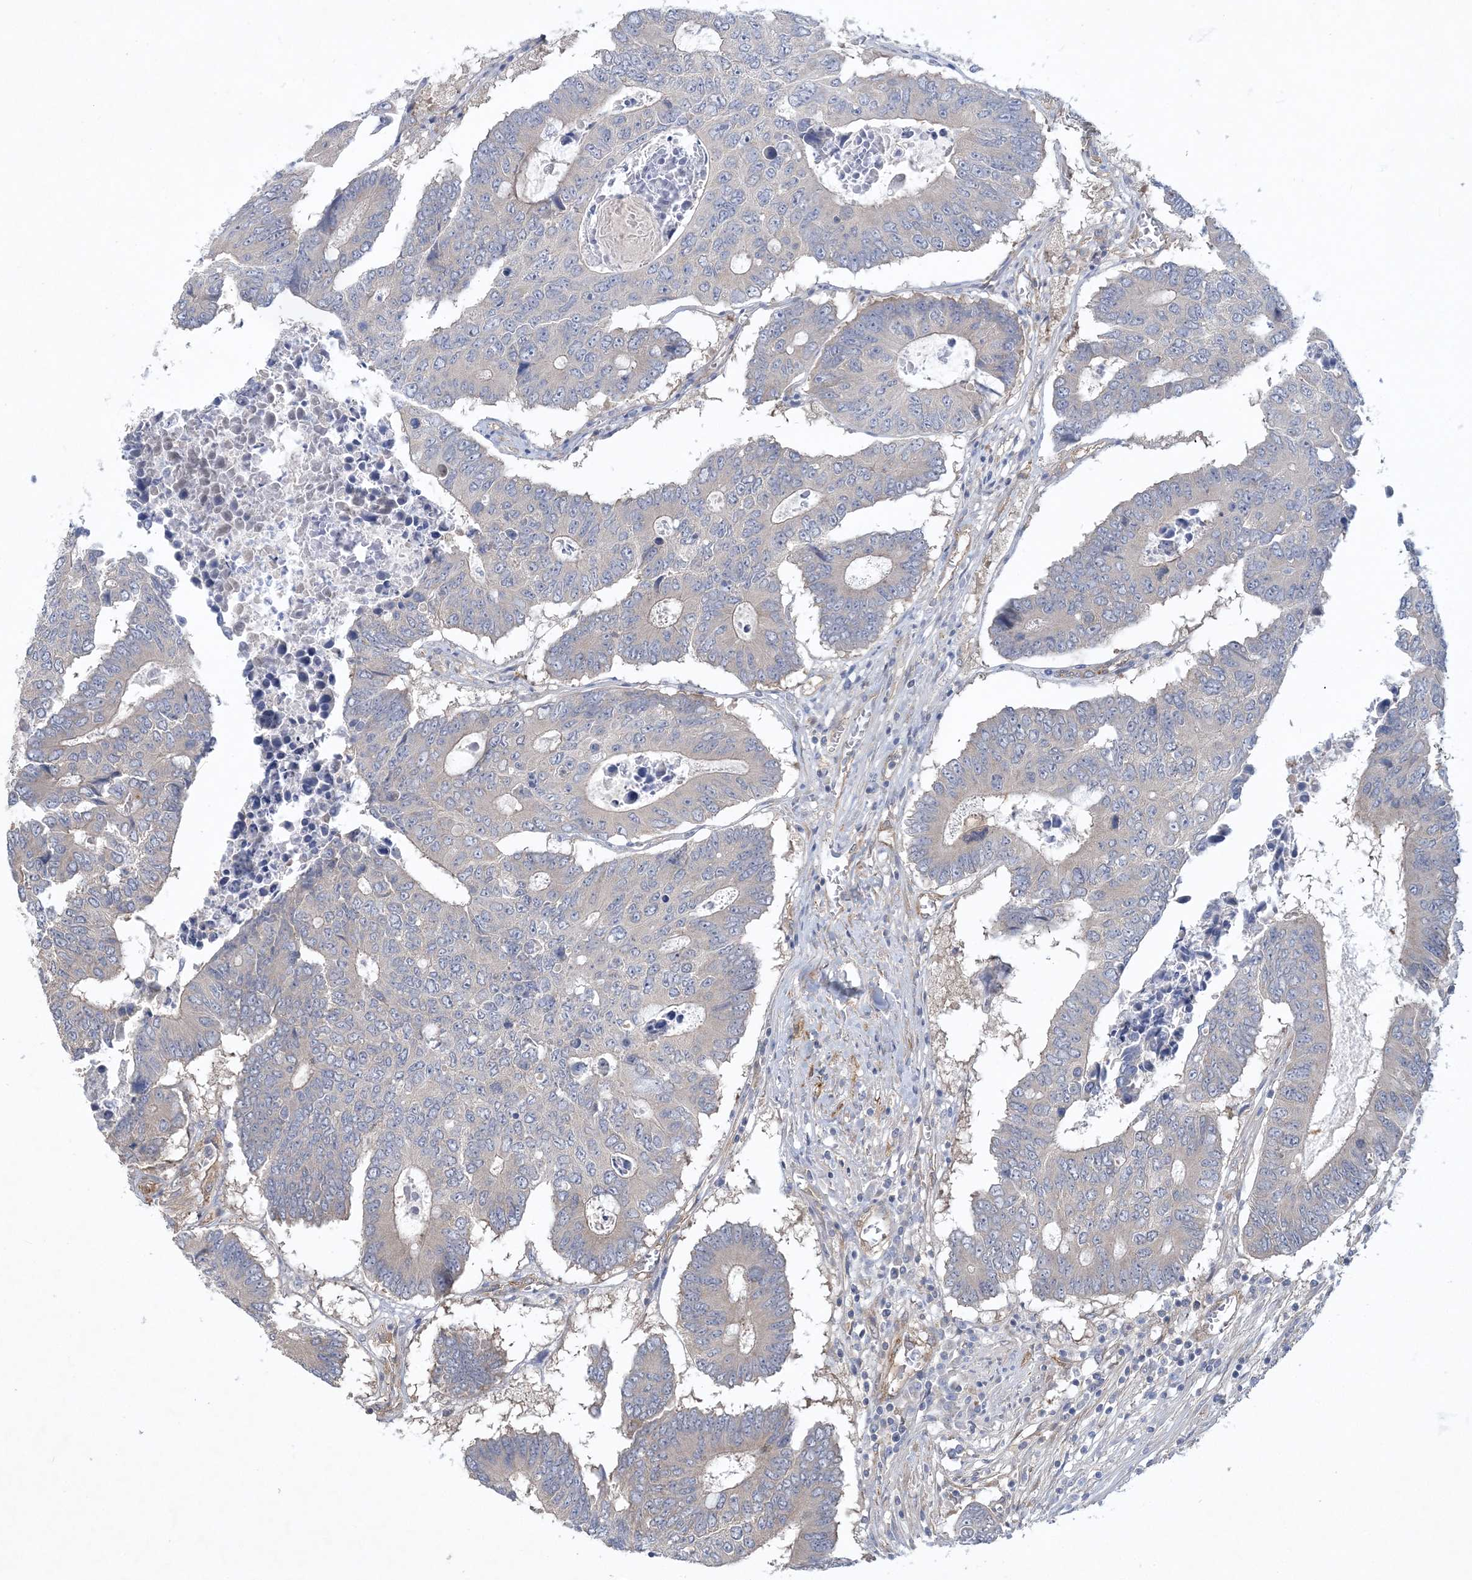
{"staining": {"intensity": "negative", "quantity": "none", "location": "none"}, "tissue": "colorectal cancer", "cell_type": "Tumor cells", "image_type": "cancer", "snomed": [{"axis": "morphology", "description": "Adenocarcinoma, NOS"}, {"axis": "topography", "description": "Colon"}], "caption": "This is an immunohistochemistry histopathology image of human adenocarcinoma (colorectal). There is no staining in tumor cells.", "gene": "MAP4K5", "patient": {"sex": "male", "age": 87}}